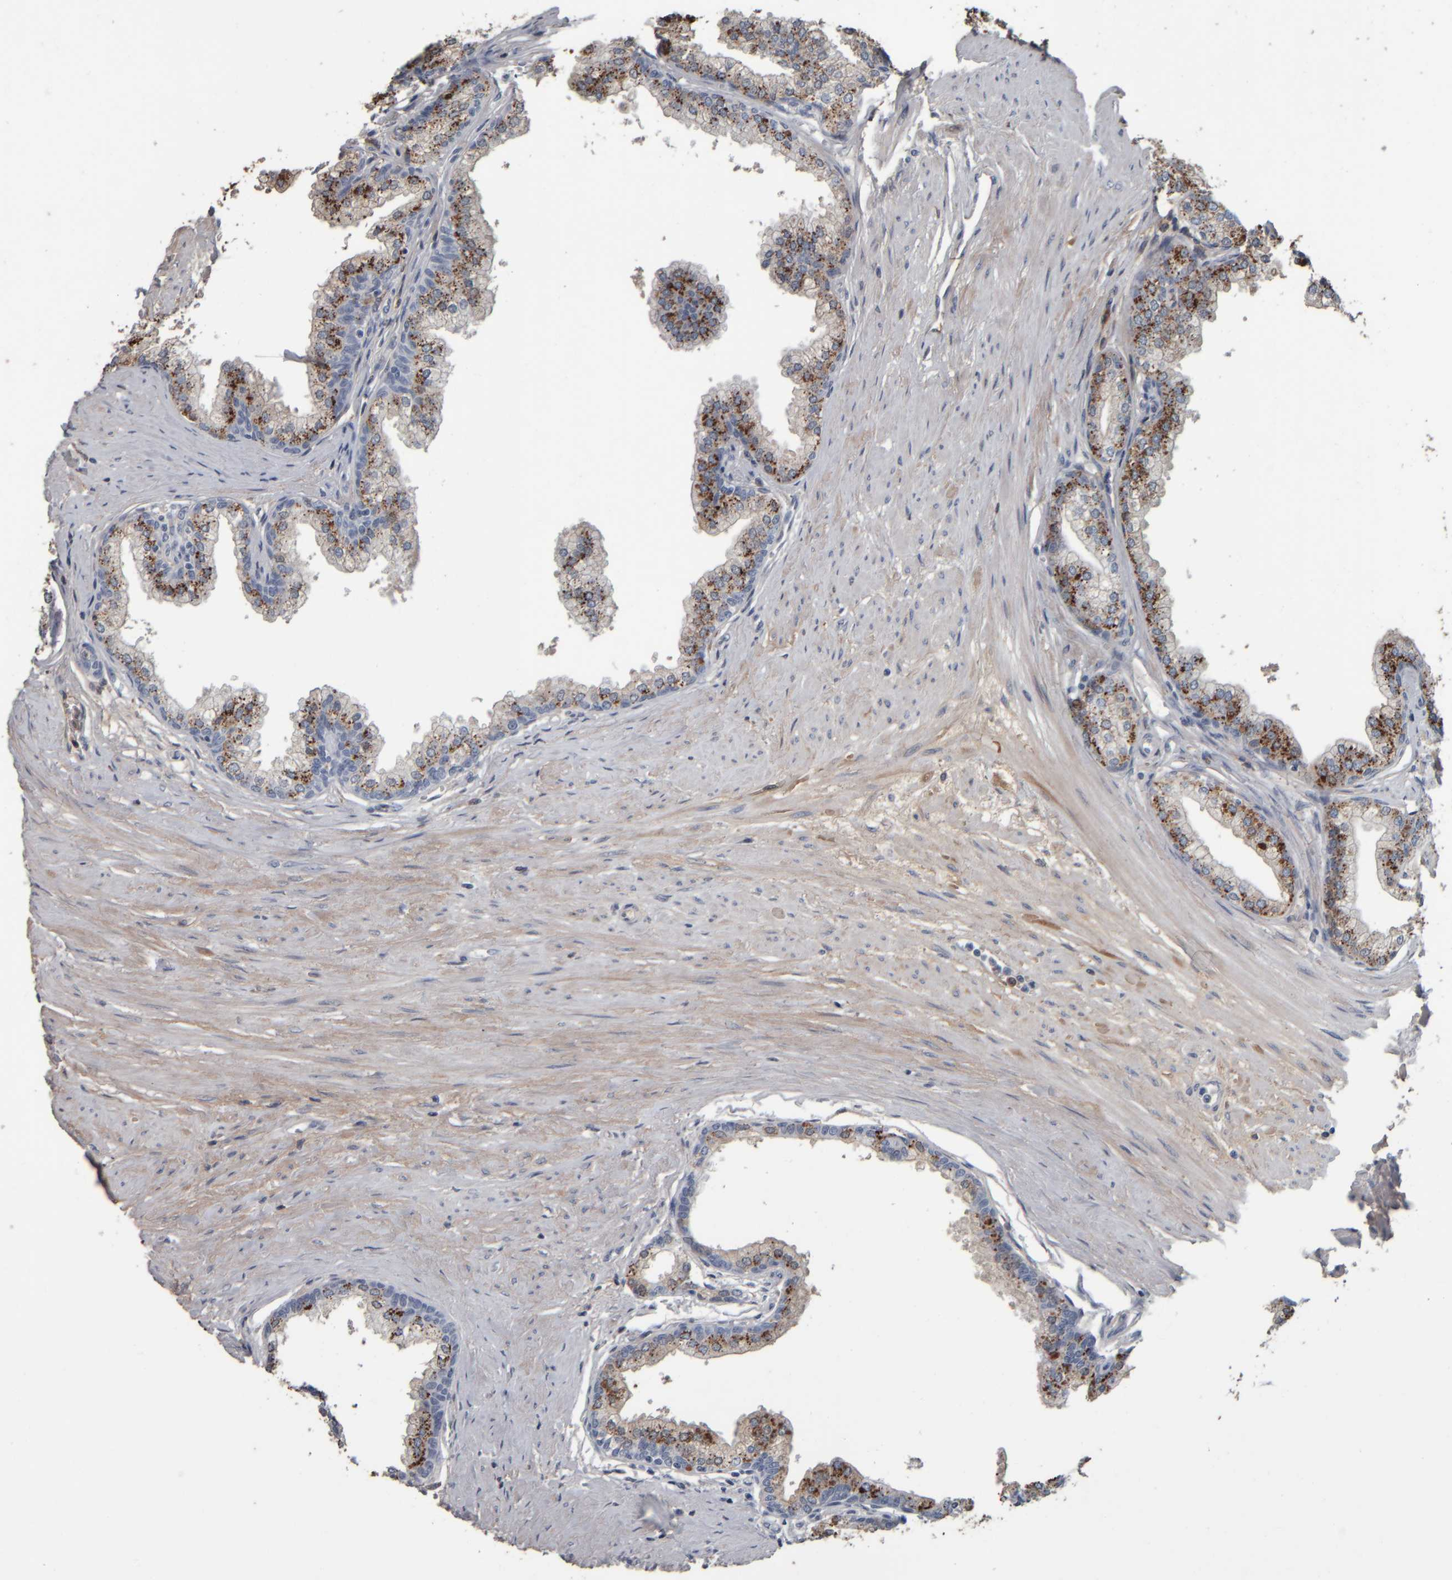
{"staining": {"intensity": "moderate", "quantity": "25%-75%", "location": "cytoplasmic/membranous"}, "tissue": "prostate", "cell_type": "Glandular cells", "image_type": "normal", "snomed": [{"axis": "morphology", "description": "Normal tissue, NOS"}, {"axis": "morphology", "description": "Urothelial carcinoma, Low grade"}, {"axis": "topography", "description": "Urinary bladder"}, {"axis": "topography", "description": "Prostate"}], "caption": "Immunohistochemistry histopathology image of normal prostate: human prostate stained using immunohistochemistry shows medium levels of moderate protein expression localized specifically in the cytoplasmic/membranous of glandular cells, appearing as a cytoplasmic/membranous brown color.", "gene": "CAVIN4", "patient": {"sex": "male", "age": 60}}